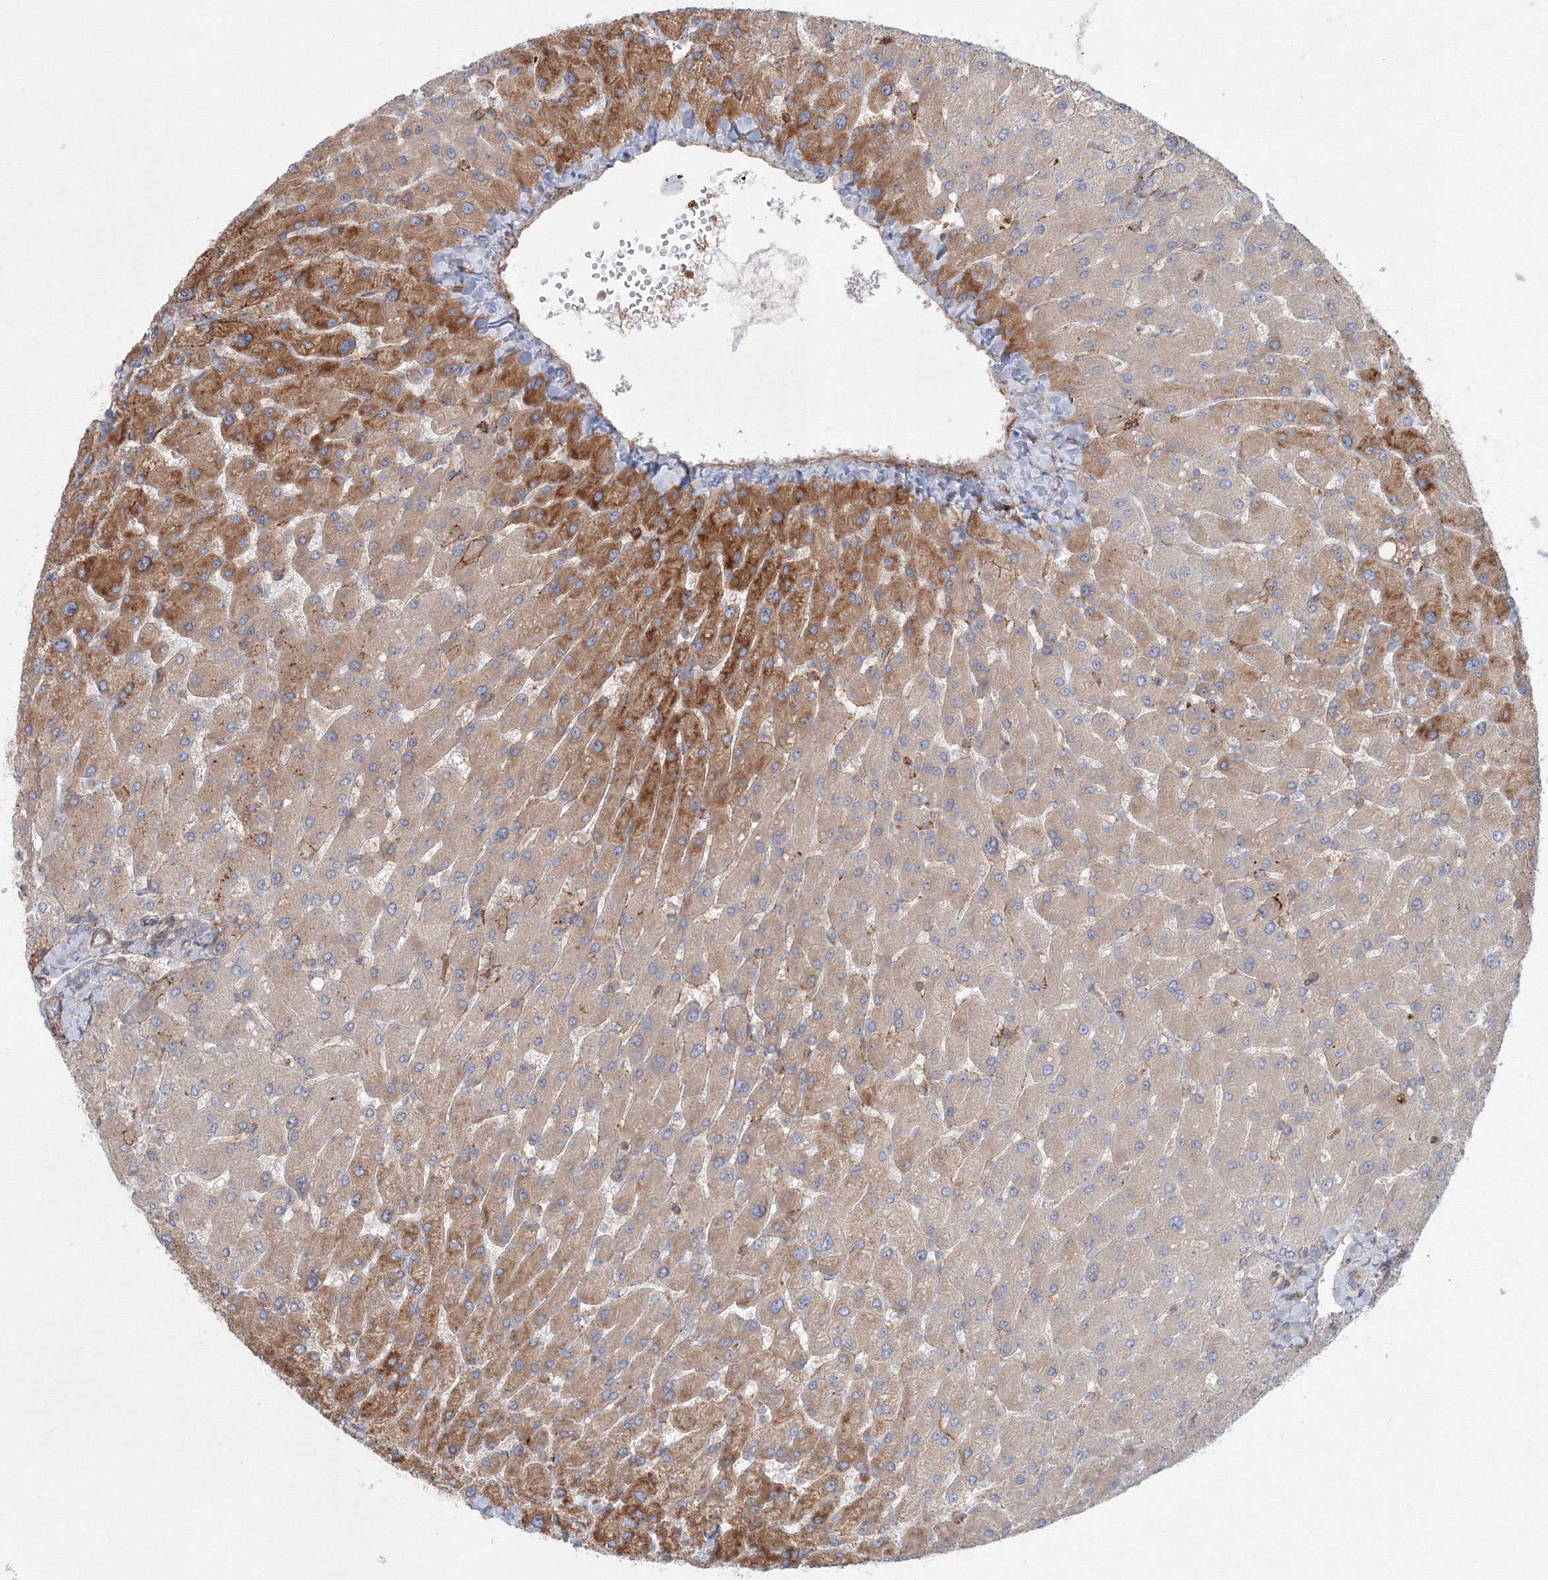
{"staining": {"intensity": "negative", "quantity": "none", "location": "none"}, "tissue": "liver", "cell_type": "Cholangiocytes", "image_type": "normal", "snomed": [{"axis": "morphology", "description": "Normal tissue, NOS"}, {"axis": "topography", "description": "Liver"}], "caption": "DAB (3,3'-diaminobenzidine) immunohistochemical staining of normal human liver displays no significant expression in cholangiocytes. (Brightfield microscopy of DAB immunohistochemistry (IHC) at high magnification).", "gene": "SH3PXD2A", "patient": {"sex": "male", "age": 55}}